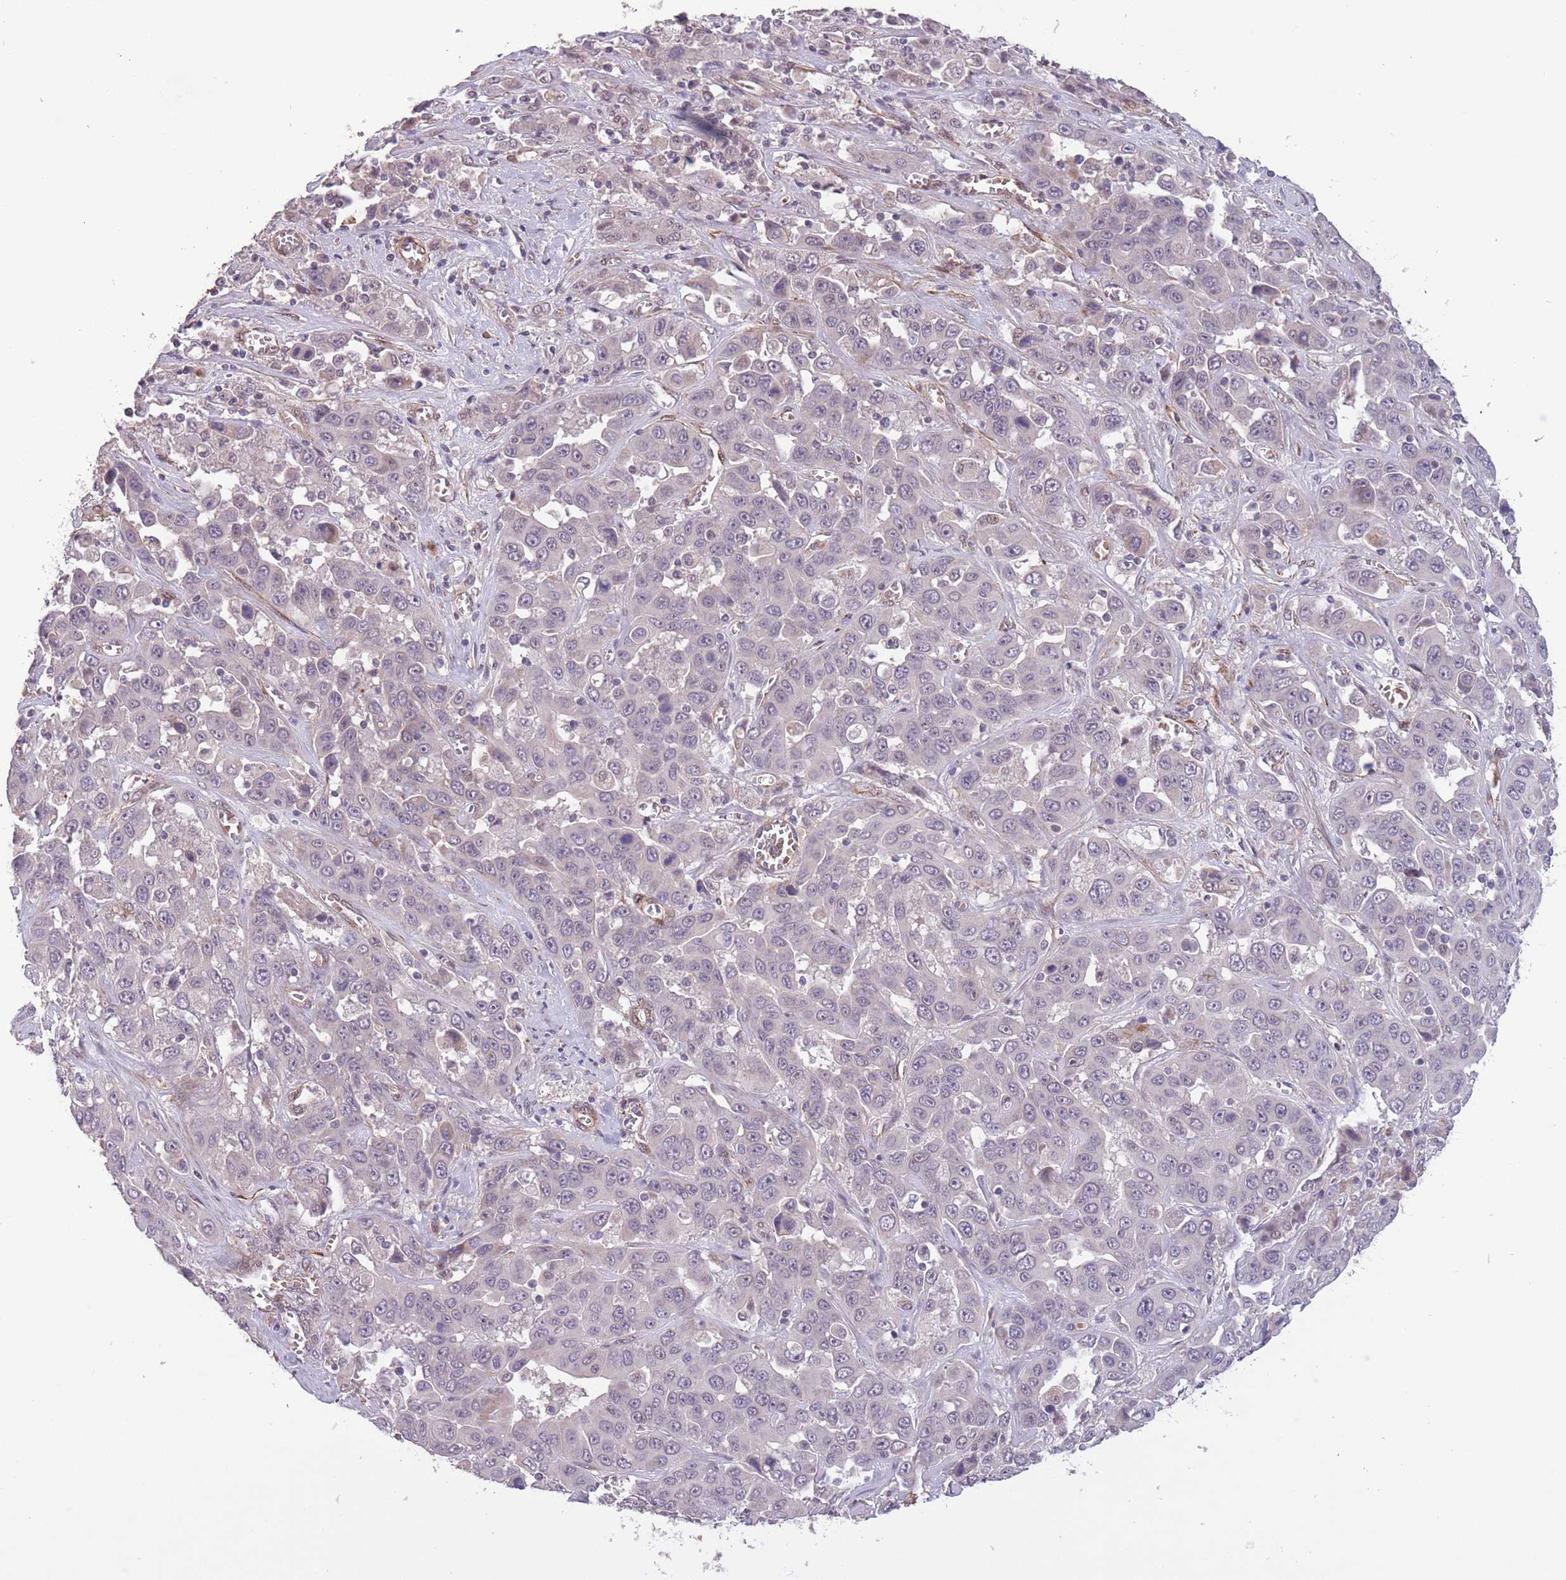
{"staining": {"intensity": "negative", "quantity": "none", "location": "none"}, "tissue": "liver cancer", "cell_type": "Tumor cells", "image_type": "cancer", "snomed": [{"axis": "morphology", "description": "Cholangiocarcinoma"}, {"axis": "topography", "description": "Liver"}], "caption": "Liver cholangiocarcinoma stained for a protein using immunohistochemistry reveals no expression tumor cells.", "gene": "CBX6", "patient": {"sex": "female", "age": 52}}